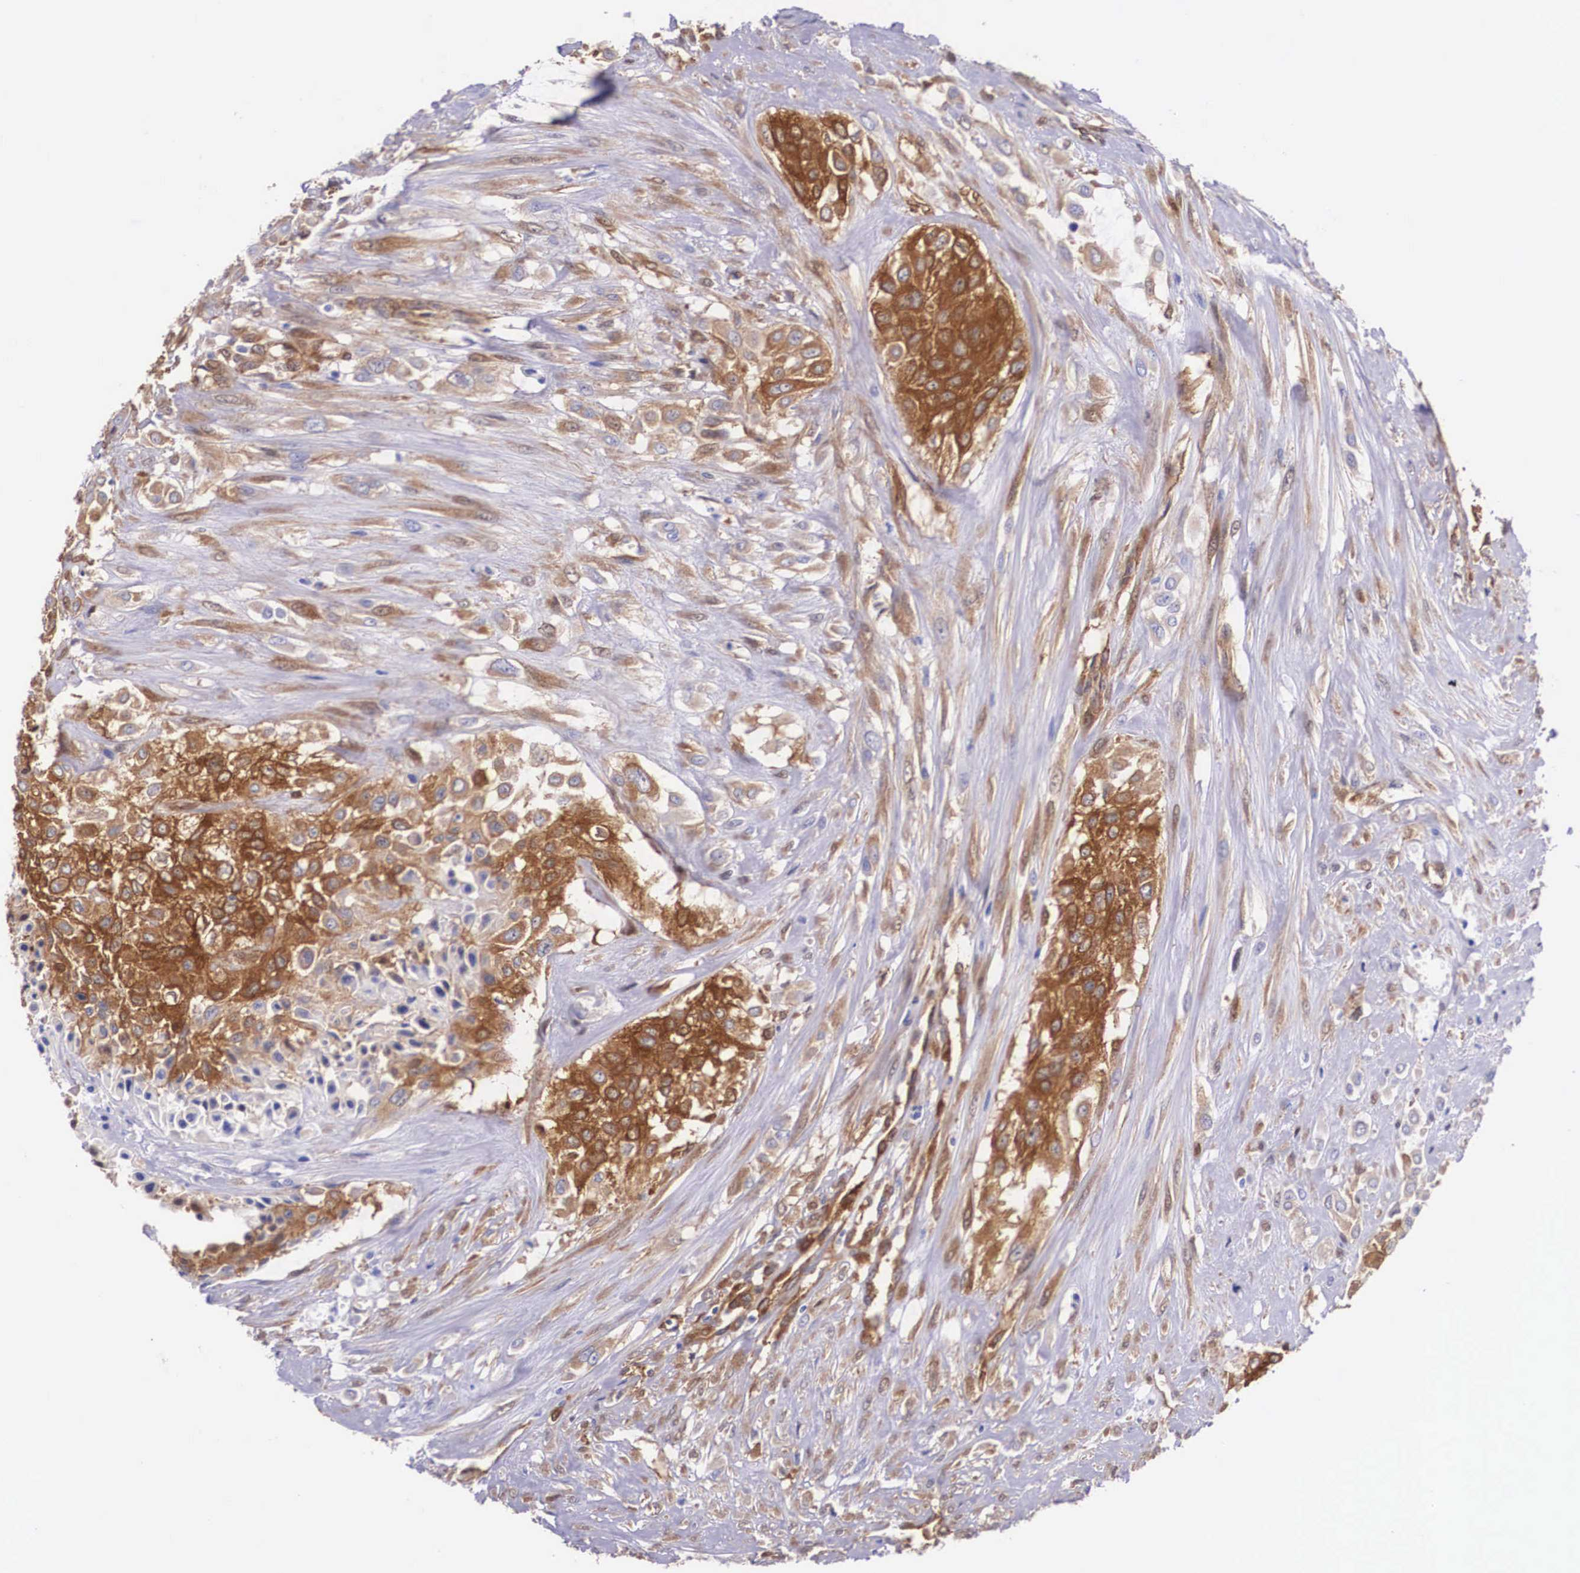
{"staining": {"intensity": "strong", "quantity": "25%-75%", "location": "cytoplasmic/membranous"}, "tissue": "urothelial cancer", "cell_type": "Tumor cells", "image_type": "cancer", "snomed": [{"axis": "morphology", "description": "Urothelial carcinoma, High grade"}, {"axis": "topography", "description": "Urinary bladder"}], "caption": "High-grade urothelial carcinoma stained with DAB (3,3'-diaminobenzidine) immunohistochemistry (IHC) displays high levels of strong cytoplasmic/membranous staining in about 25%-75% of tumor cells.", "gene": "BCAR1", "patient": {"sex": "male", "age": 57}}